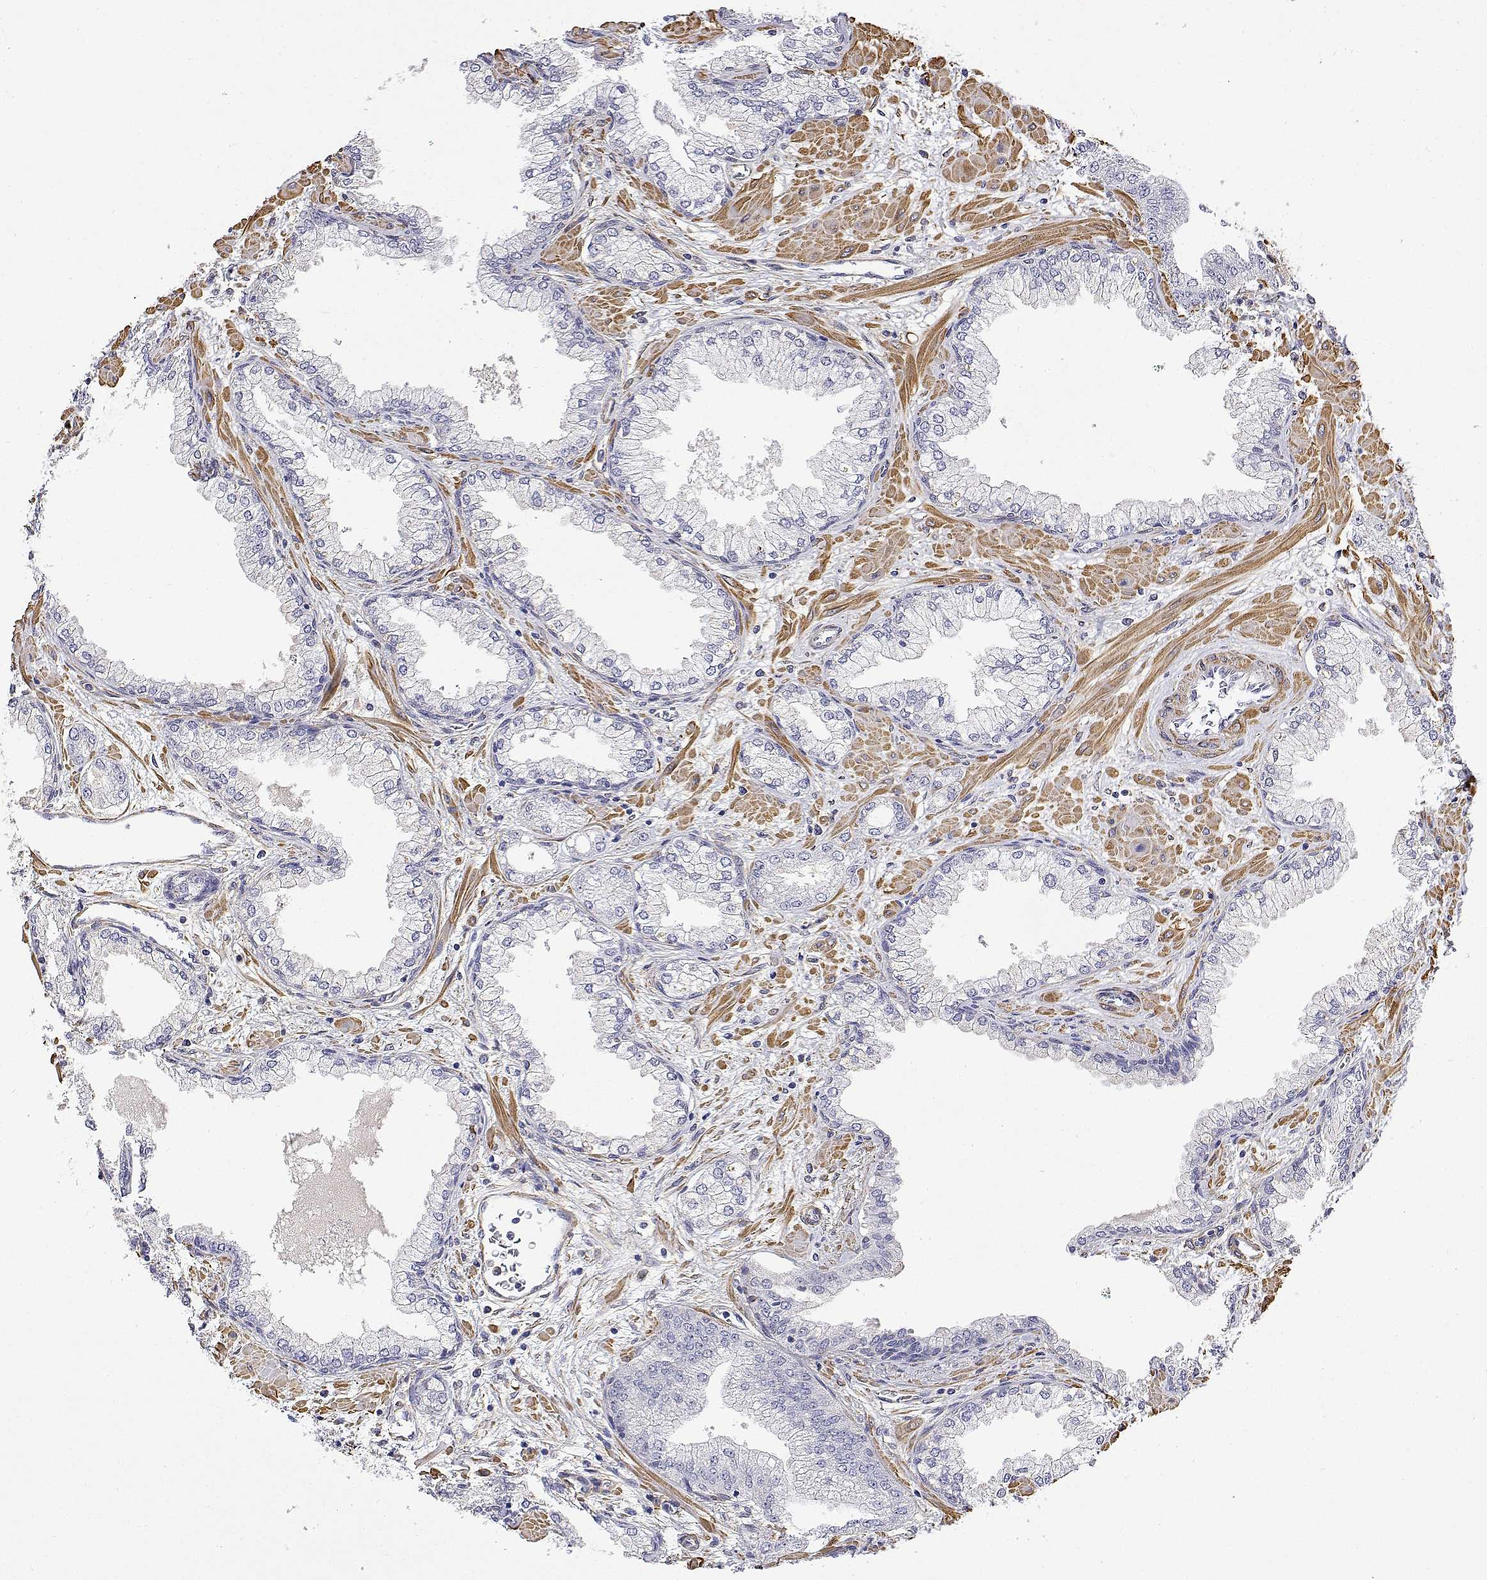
{"staining": {"intensity": "negative", "quantity": "none", "location": "none"}, "tissue": "prostate cancer", "cell_type": "Tumor cells", "image_type": "cancer", "snomed": [{"axis": "morphology", "description": "Adenocarcinoma, Low grade"}, {"axis": "topography", "description": "Prostate"}], "caption": "High power microscopy micrograph of an immunohistochemistry image of adenocarcinoma (low-grade) (prostate), revealing no significant positivity in tumor cells. The staining is performed using DAB brown chromogen with nuclei counter-stained in using hematoxylin.", "gene": "SOWAHD", "patient": {"sex": "male", "age": 55}}